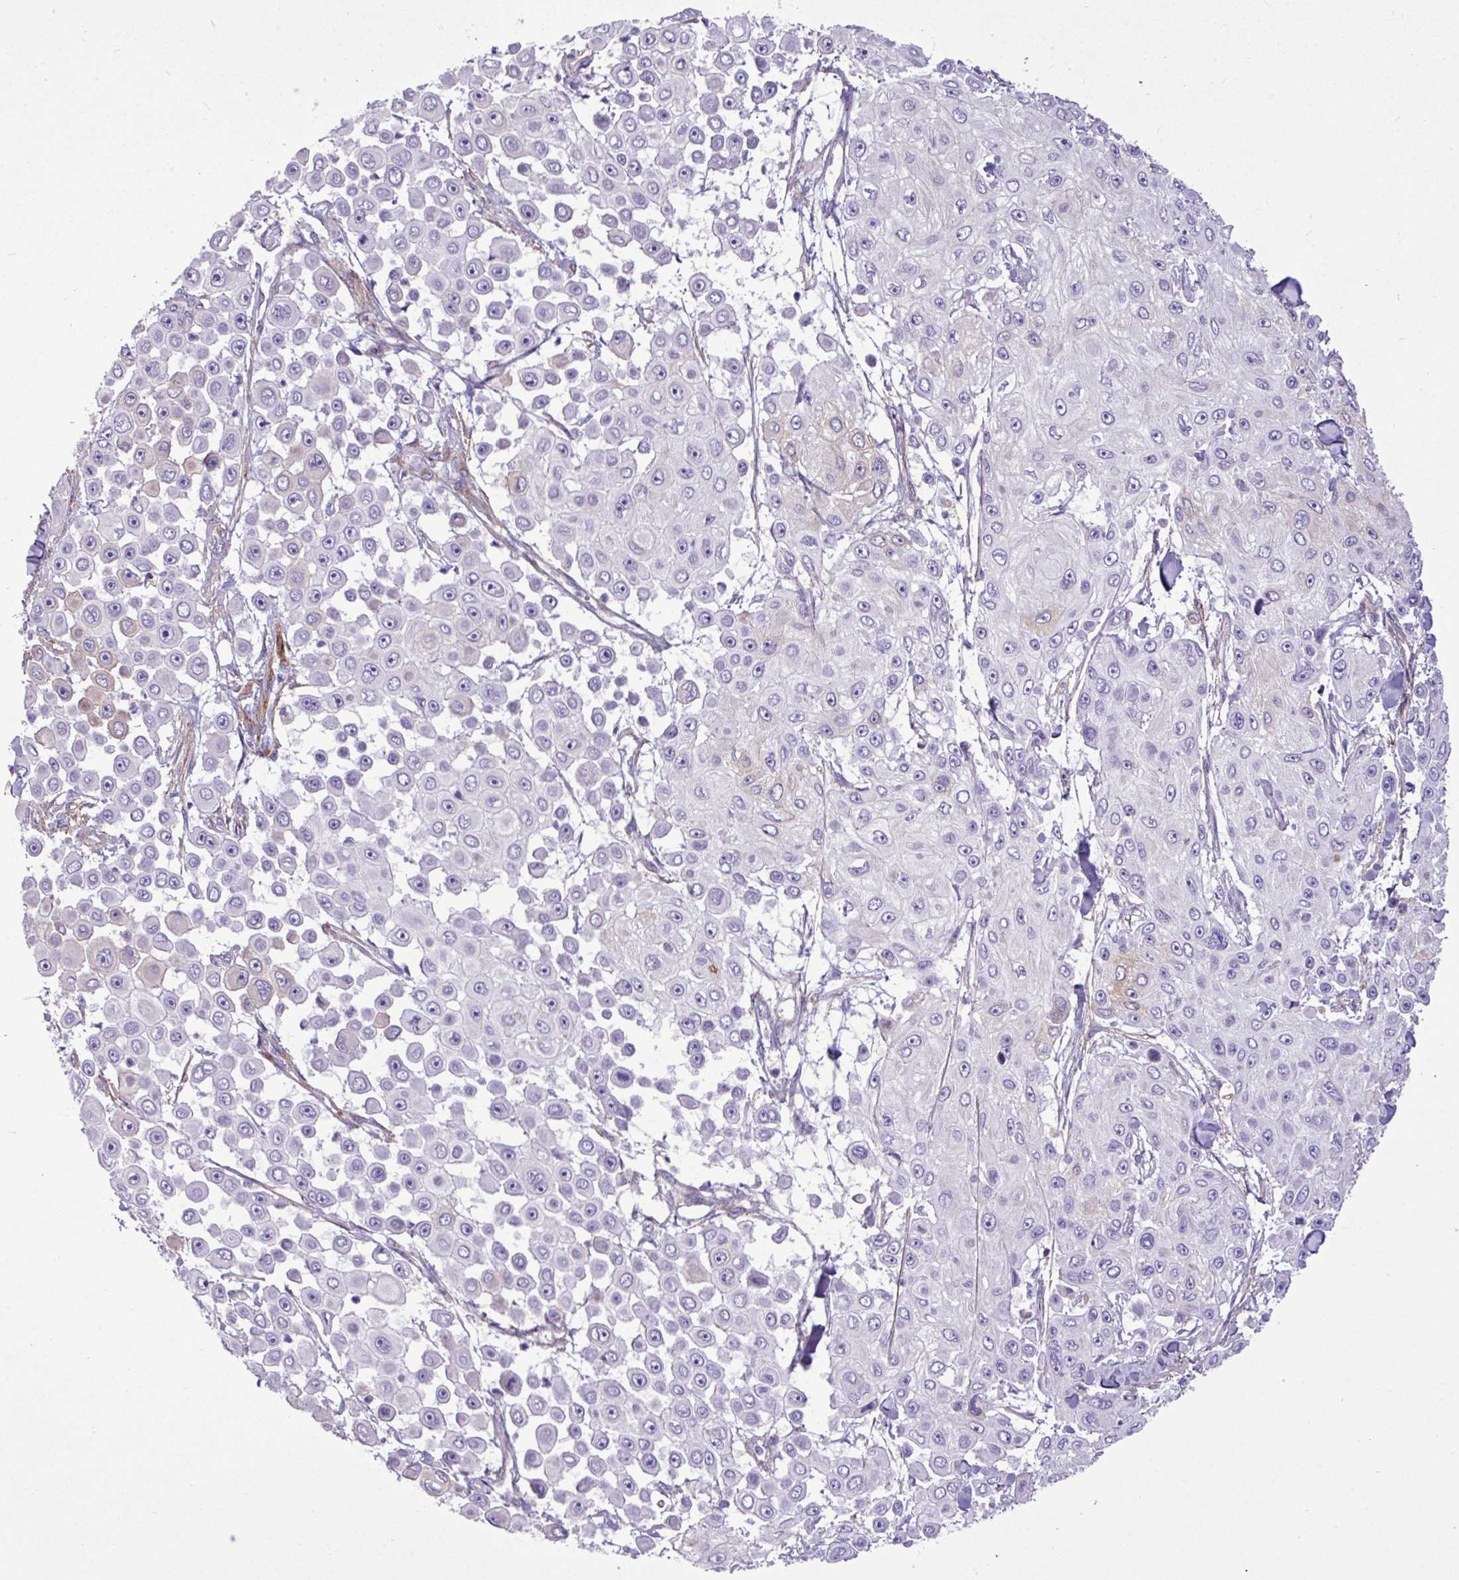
{"staining": {"intensity": "negative", "quantity": "none", "location": "none"}, "tissue": "skin cancer", "cell_type": "Tumor cells", "image_type": "cancer", "snomed": [{"axis": "morphology", "description": "Squamous cell carcinoma, NOS"}, {"axis": "topography", "description": "Skin"}], "caption": "Histopathology image shows no protein positivity in tumor cells of squamous cell carcinoma (skin) tissue.", "gene": "CD248", "patient": {"sex": "male", "age": 67}}